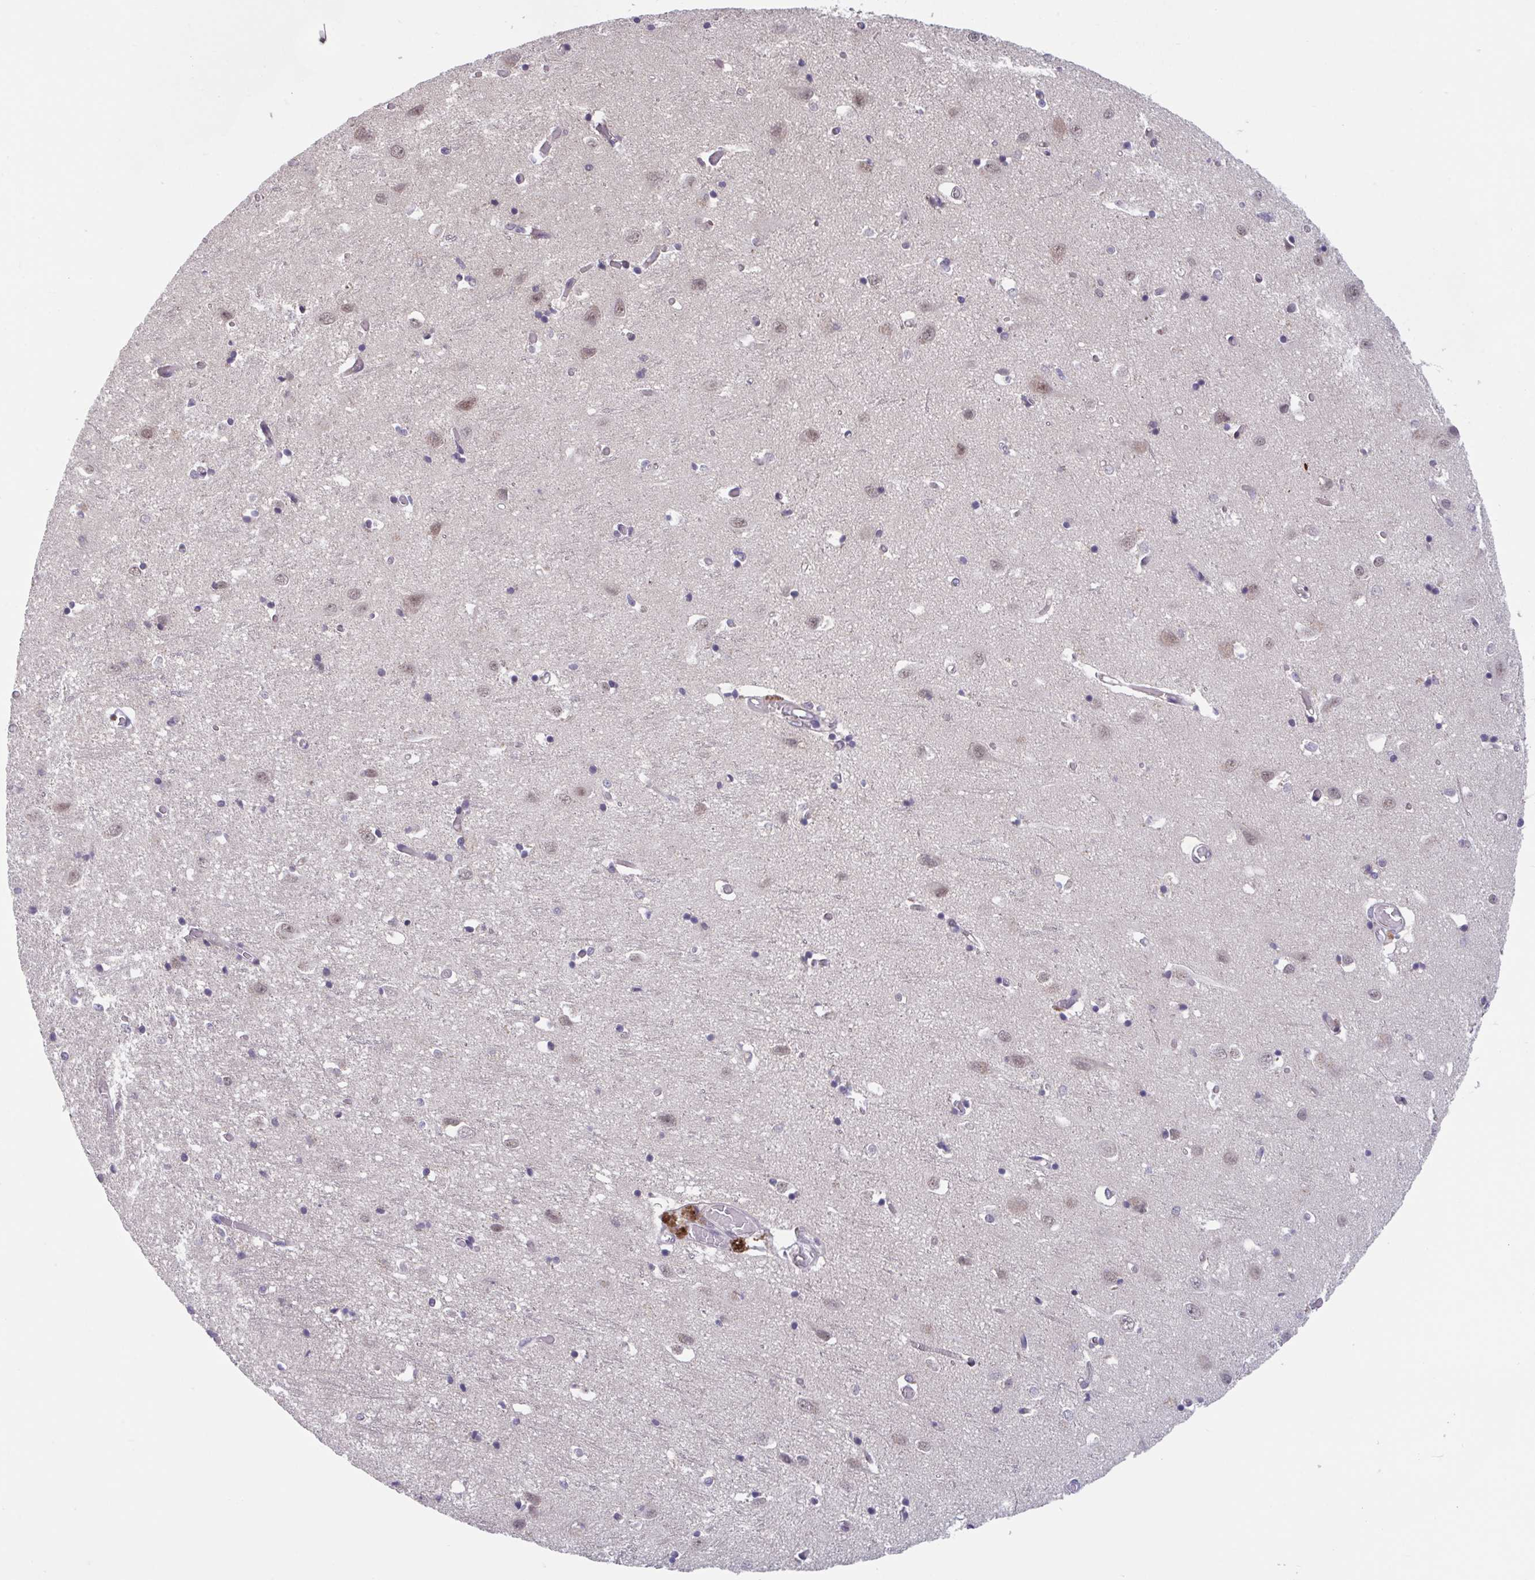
{"staining": {"intensity": "negative", "quantity": "none", "location": "none"}, "tissue": "cerebral cortex", "cell_type": "Endothelial cells", "image_type": "normal", "snomed": [{"axis": "morphology", "description": "Normal tissue, NOS"}, {"axis": "topography", "description": "Cerebral cortex"}], "caption": "IHC of normal human cerebral cortex shows no expression in endothelial cells.", "gene": "RIOK1", "patient": {"sex": "male", "age": 70}}